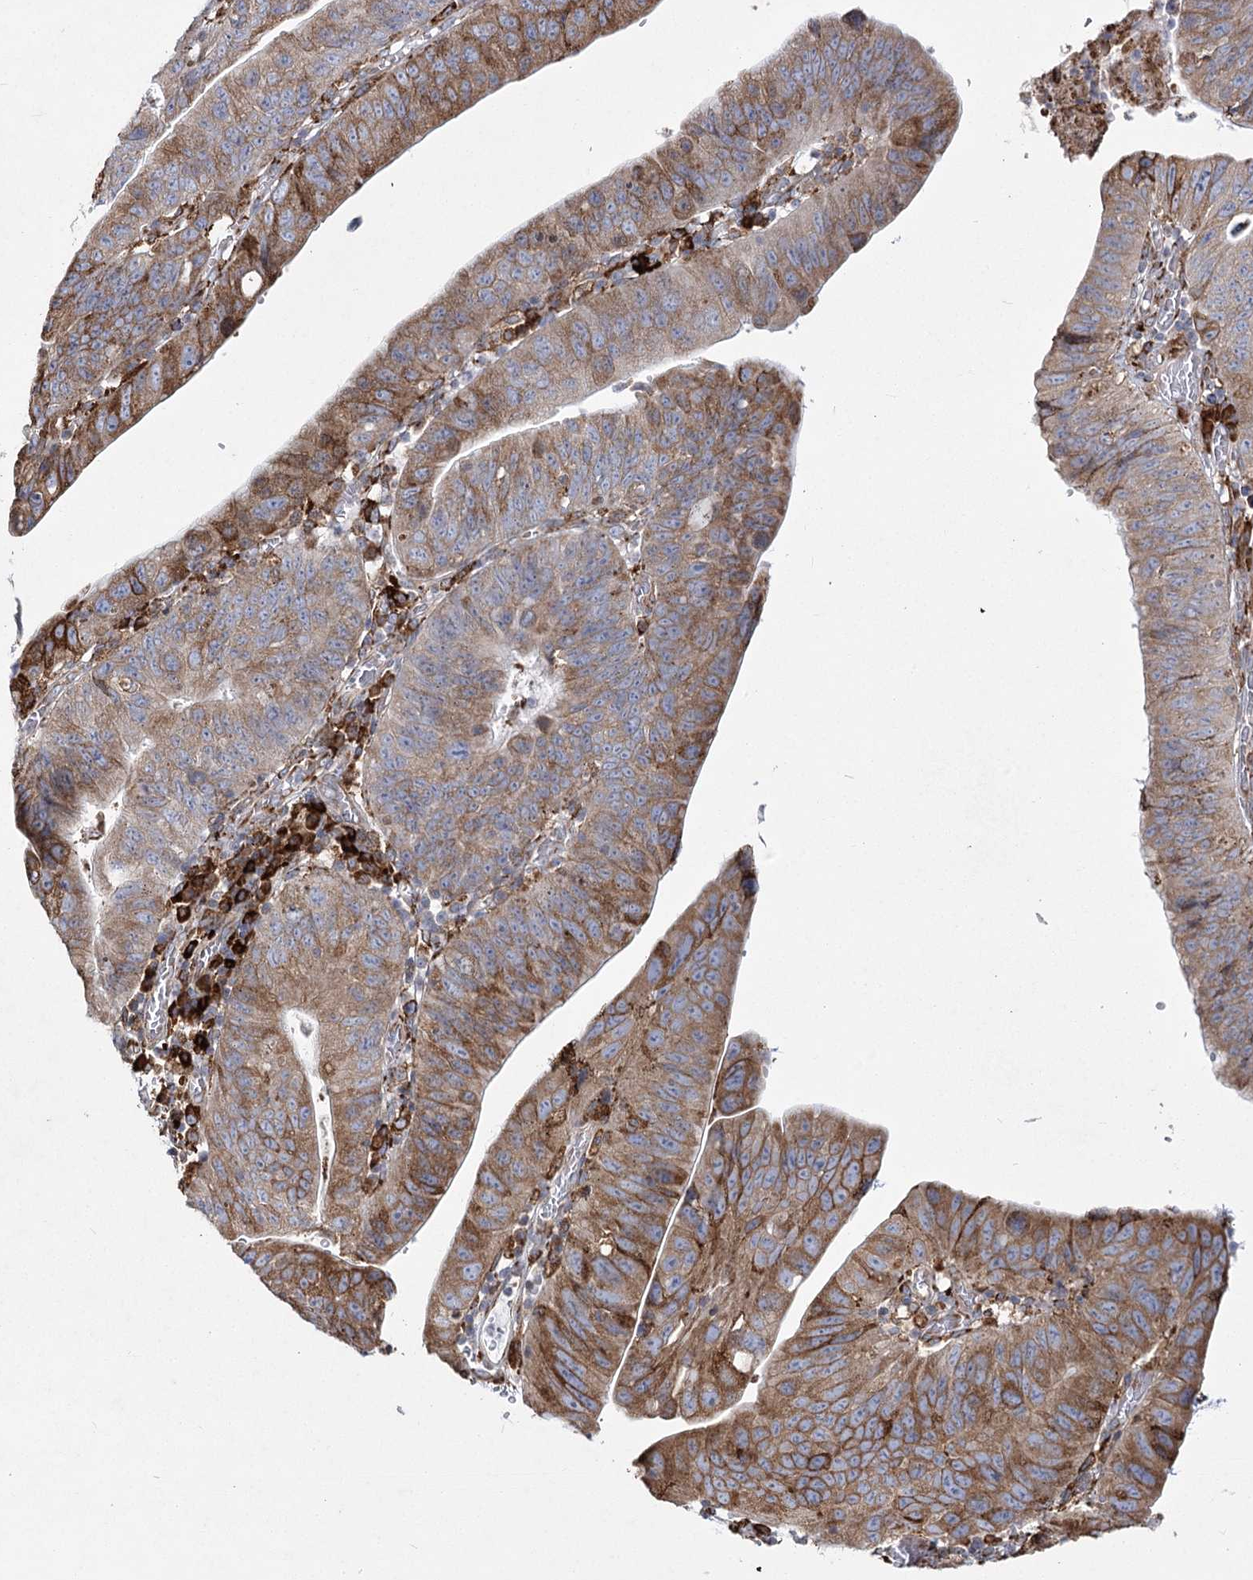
{"staining": {"intensity": "moderate", "quantity": ">75%", "location": "cytoplasmic/membranous"}, "tissue": "stomach cancer", "cell_type": "Tumor cells", "image_type": "cancer", "snomed": [{"axis": "morphology", "description": "Adenocarcinoma, NOS"}, {"axis": "topography", "description": "Stomach"}], "caption": "Stomach cancer was stained to show a protein in brown. There is medium levels of moderate cytoplasmic/membranous positivity in approximately >75% of tumor cells.", "gene": "NHLRC2", "patient": {"sex": "male", "age": 59}}